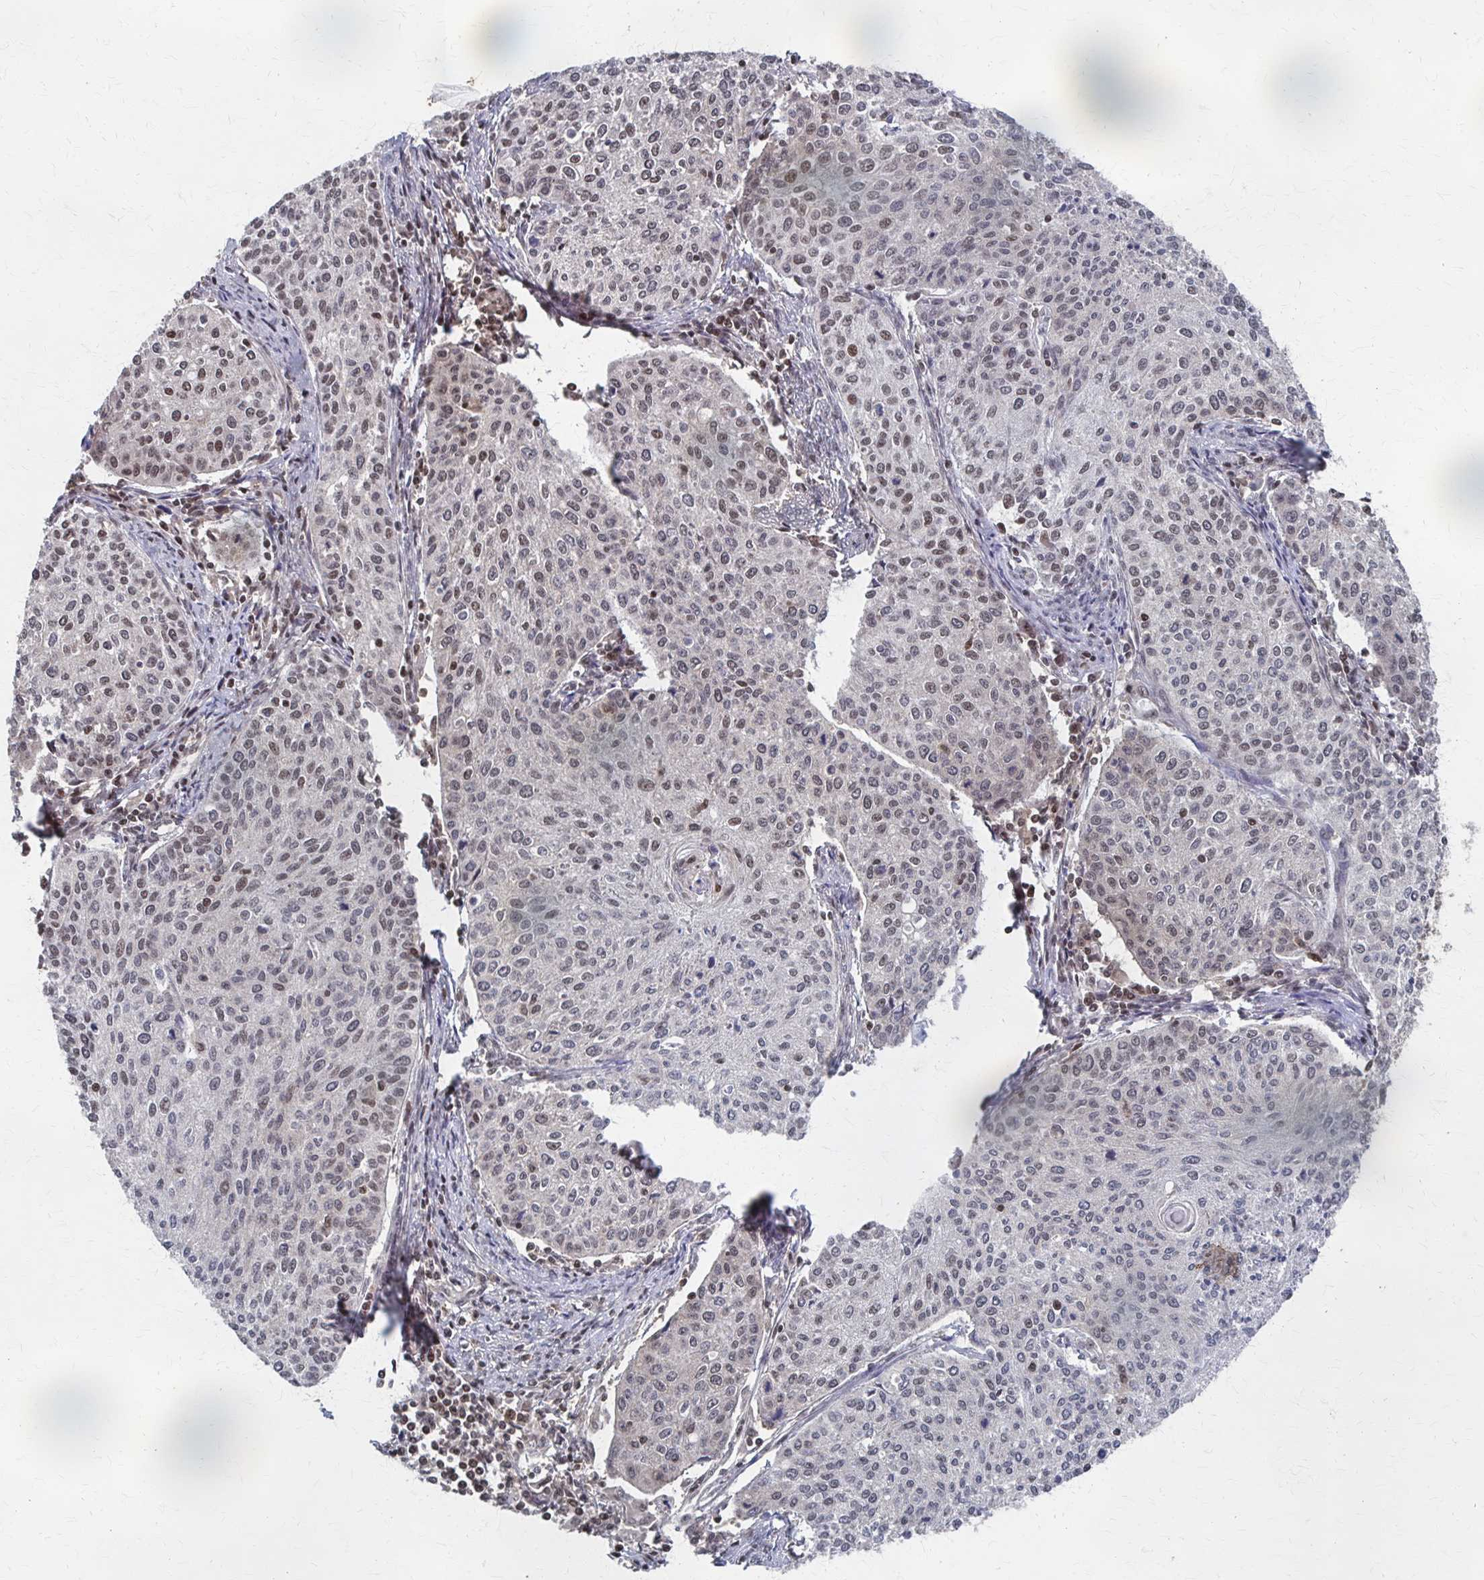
{"staining": {"intensity": "moderate", "quantity": "25%-75%", "location": "nuclear"}, "tissue": "cervical cancer", "cell_type": "Tumor cells", "image_type": "cancer", "snomed": [{"axis": "morphology", "description": "Squamous cell carcinoma, NOS"}, {"axis": "topography", "description": "Cervix"}], "caption": "The immunohistochemical stain shows moderate nuclear staining in tumor cells of cervical cancer tissue.", "gene": "GTF2B", "patient": {"sex": "female", "age": 38}}